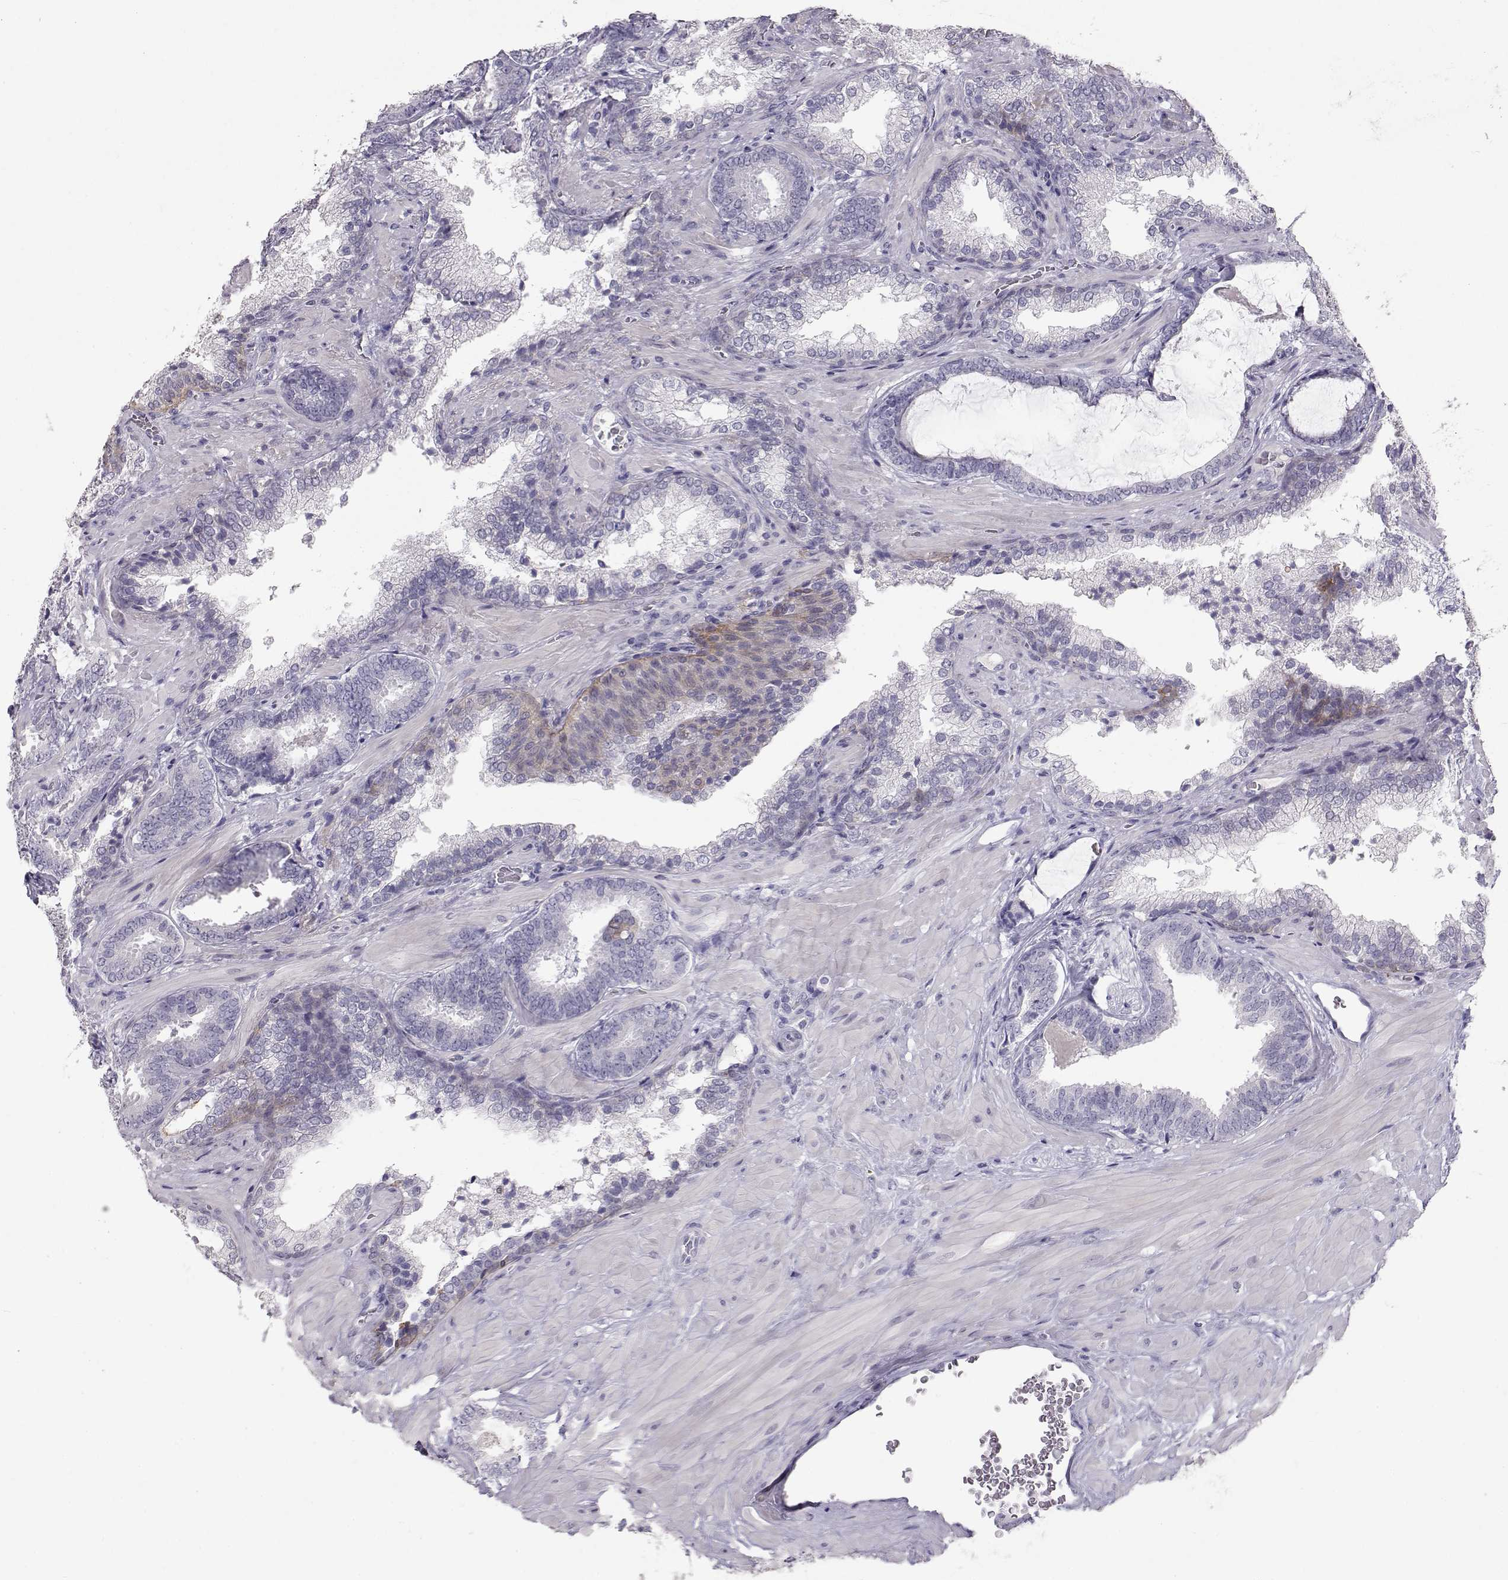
{"staining": {"intensity": "moderate", "quantity": "<25%", "location": "cytoplasmic/membranous"}, "tissue": "prostate cancer", "cell_type": "Tumor cells", "image_type": "cancer", "snomed": [{"axis": "morphology", "description": "Adenocarcinoma, Low grade"}, {"axis": "topography", "description": "Prostate"}], "caption": "Immunohistochemistry (IHC) of prostate adenocarcinoma (low-grade) demonstrates low levels of moderate cytoplasmic/membranous positivity in approximately <25% of tumor cells. The staining was performed using DAB (3,3'-diaminobenzidine) to visualize the protein expression in brown, while the nuclei were stained in blue with hematoxylin (Magnification: 20x).", "gene": "LAMB3", "patient": {"sex": "male", "age": 61}}